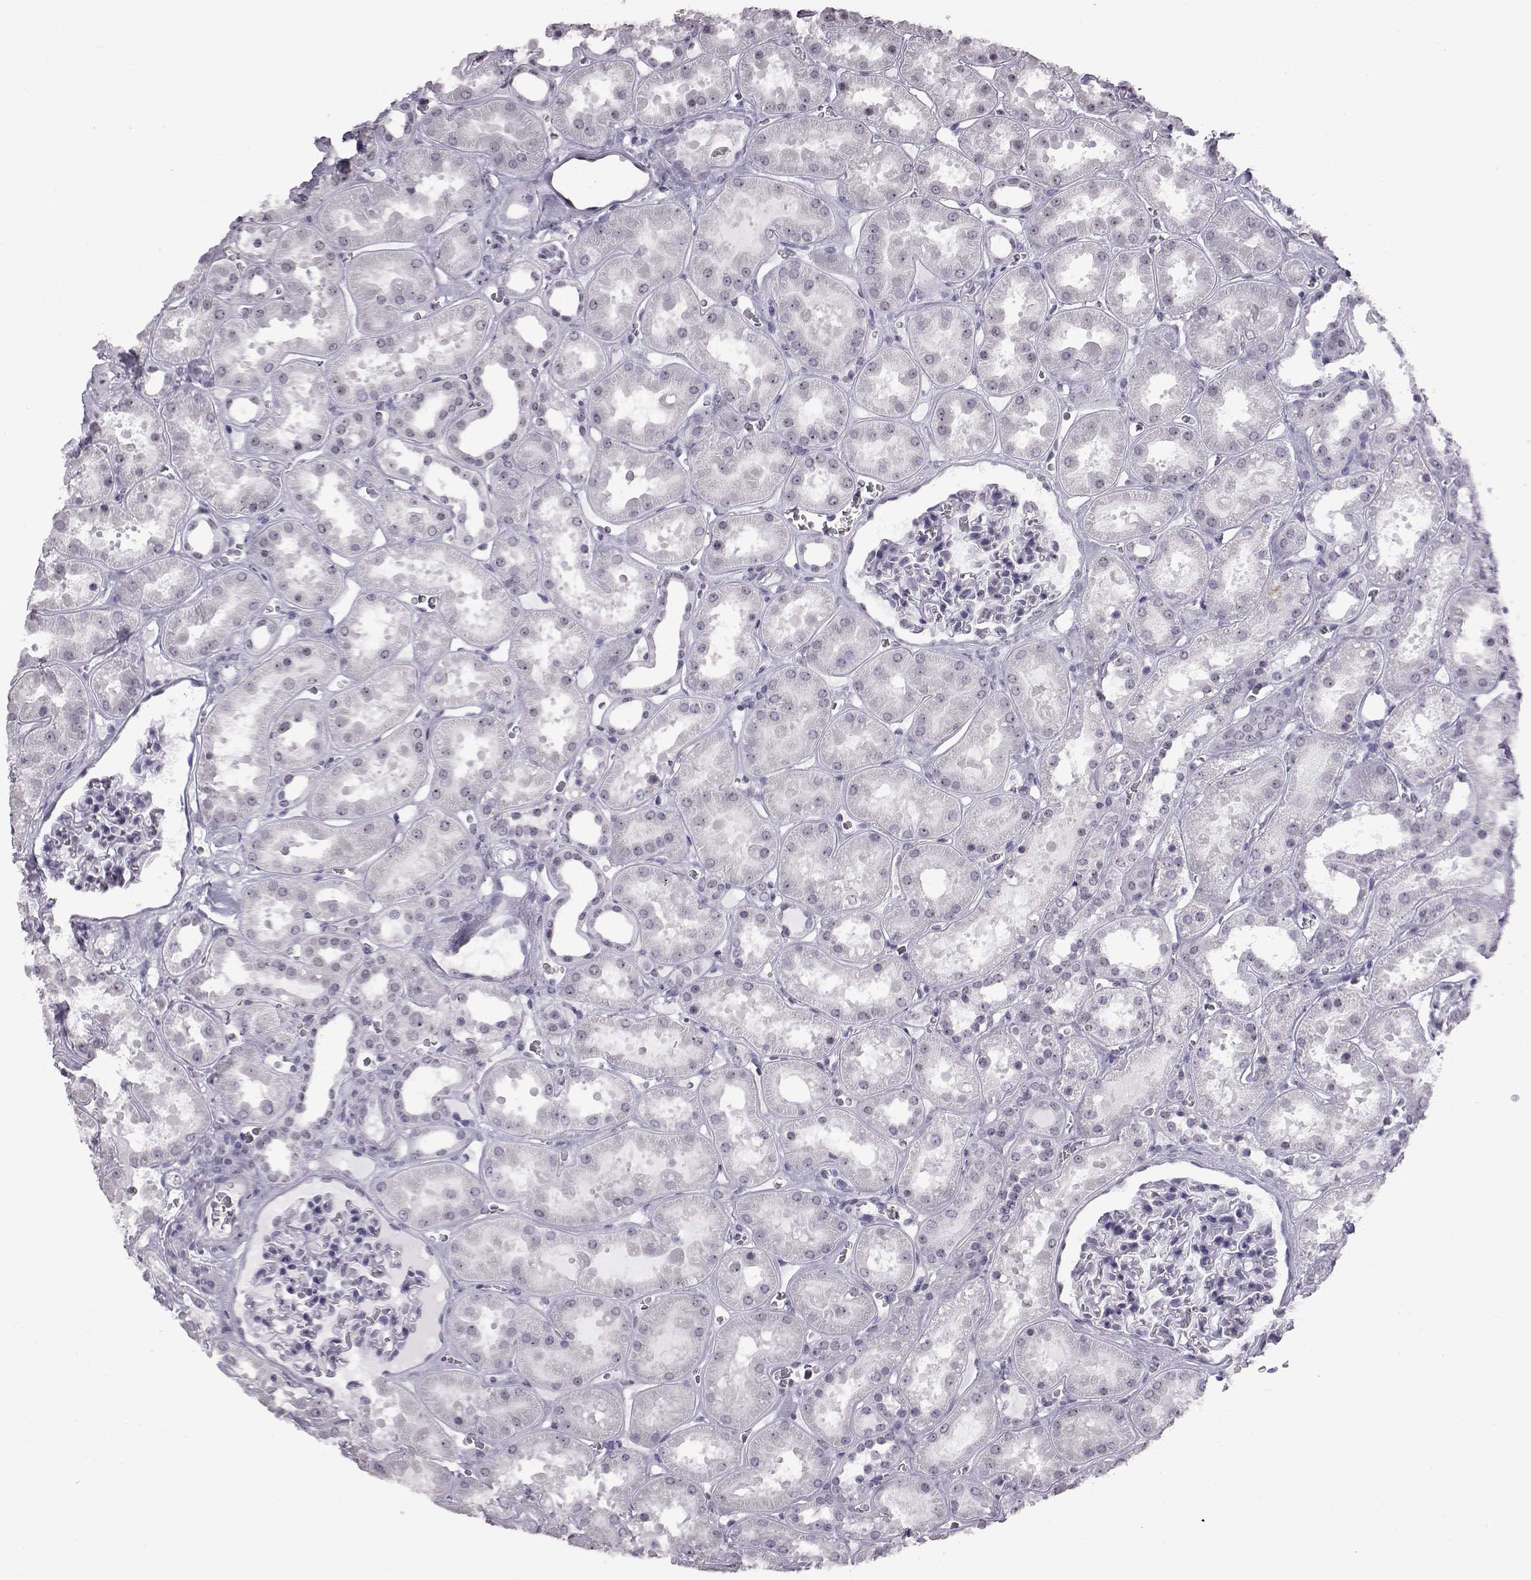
{"staining": {"intensity": "negative", "quantity": "none", "location": "none"}, "tissue": "kidney", "cell_type": "Cells in glomeruli", "image_type": "normal", "snomed": [{"axis": "morphology", "description": "Normal tissue, NOS"}, {"axis": "topography", "description": "Kidney"}], "caption": "This is a photomicrograph of IHC staining of benign kidney, which shows no staining in cells in glomeruli.", "gene": "ADGRG2", "patient": {"sex": "female", "age": 41}}